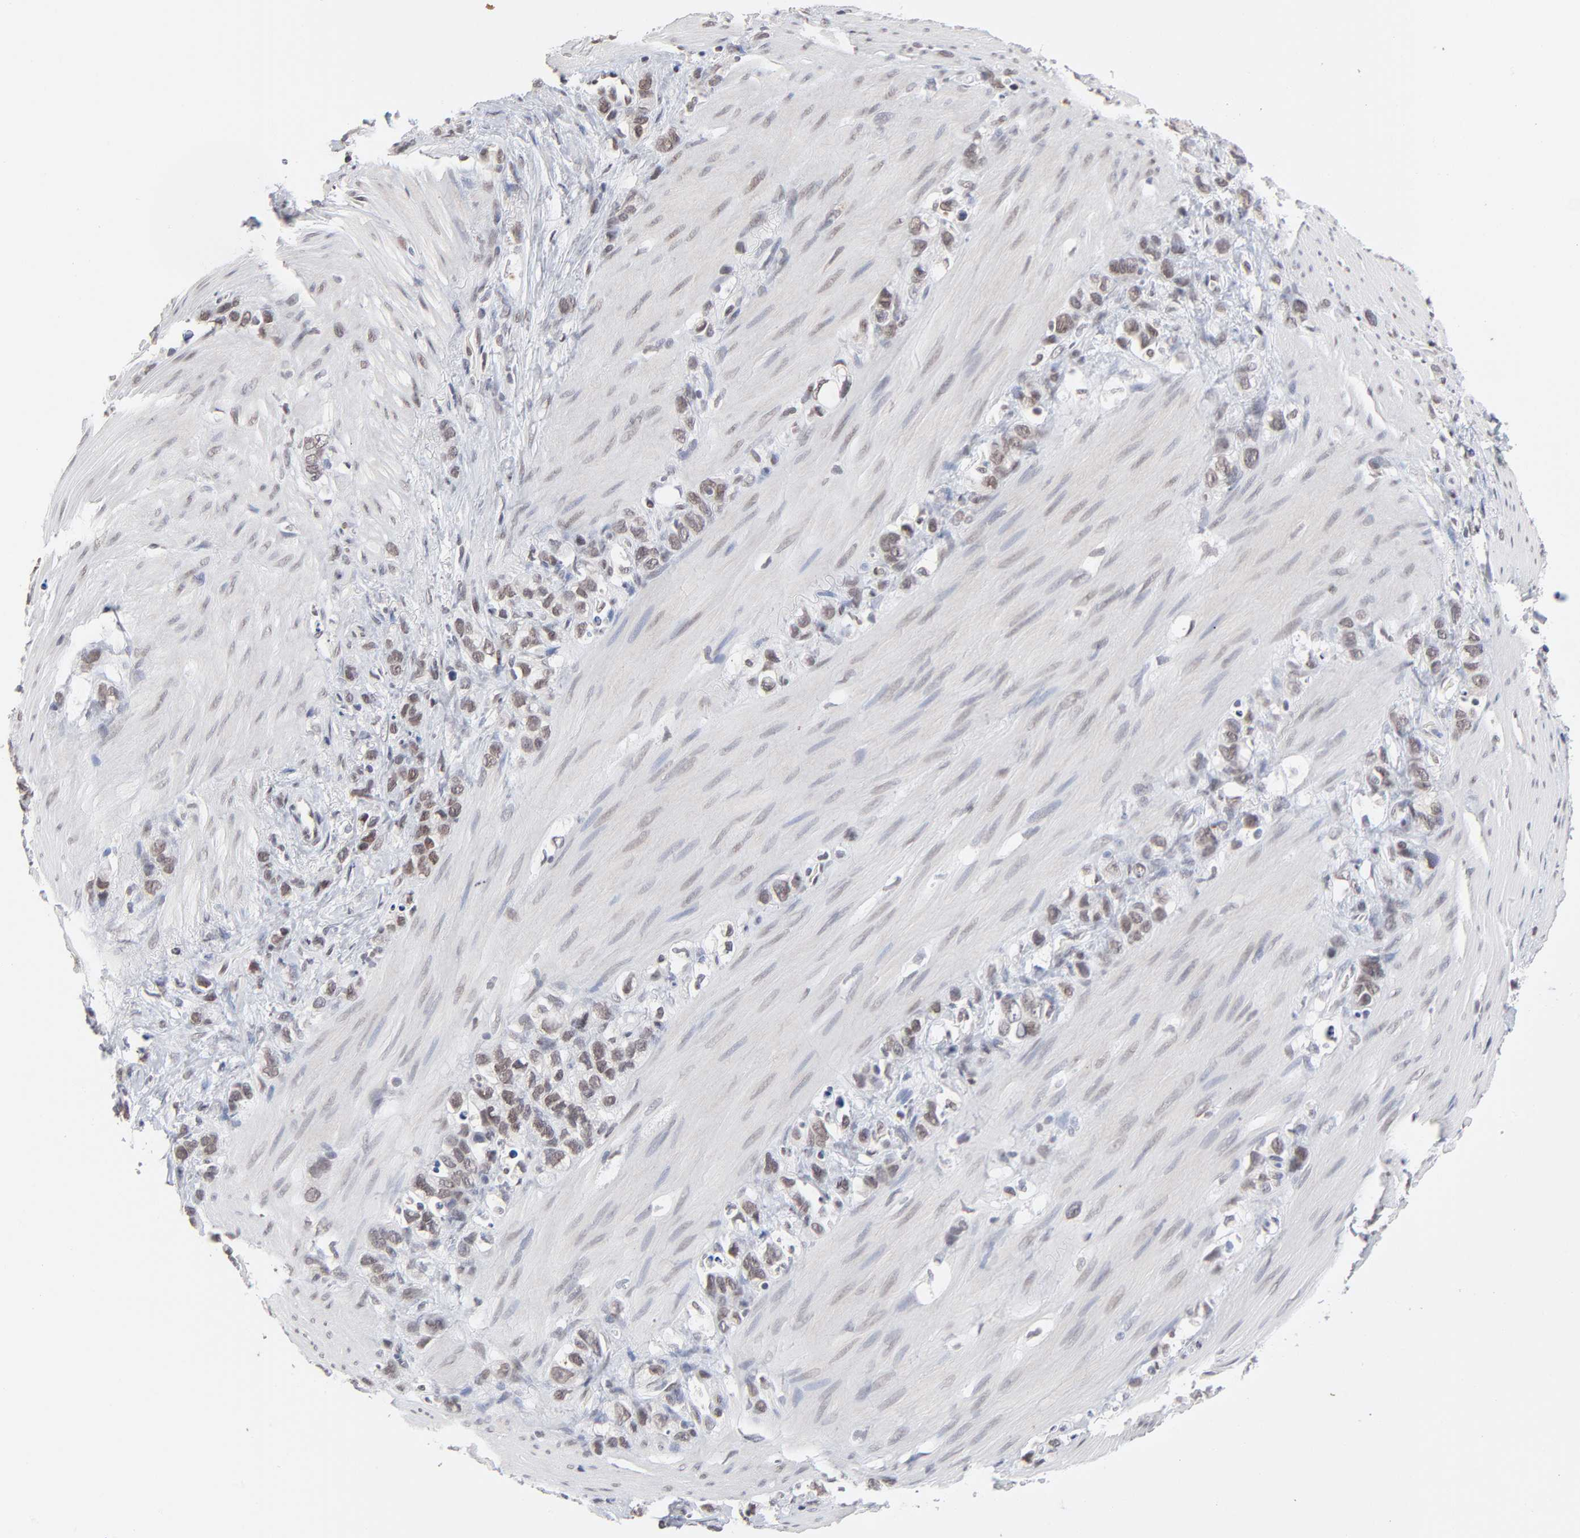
{"staining": {"intensity": "weak", "quantity": ">75%", "location": "nuclear"}, "tissue": "stomach cancer", "cell_type": "Tumor cells", "image_type": "cancer", "snomed": [{"axis": "morphology", "description": "Normal tissue, NOS"}, {"axis": "morphology", "description": "Adenocarcinoma, NOS"}, {"axis": "morphology", "description": "Adenocarcinoma, High grade"}, {"axis": "topography", "description": "Stomach, upper"}, {"axis": "topography", "description": "Stomach"}], "caption": "Stomach cancer (adenocarcinoma (high-grade)) stained with DAB (3,3'-diaminobenzidine) immunohistochemistry (IHC) demonstrates low levels of weak nuclear staining in about >75% of tumor cells. The staining is performed using DAB brown chromogen to label protein expression. The nuclei are counter-stained blue using hematoxylin.", "gene": "MBIP", "patient": {"sex": "female", "age": 65}}